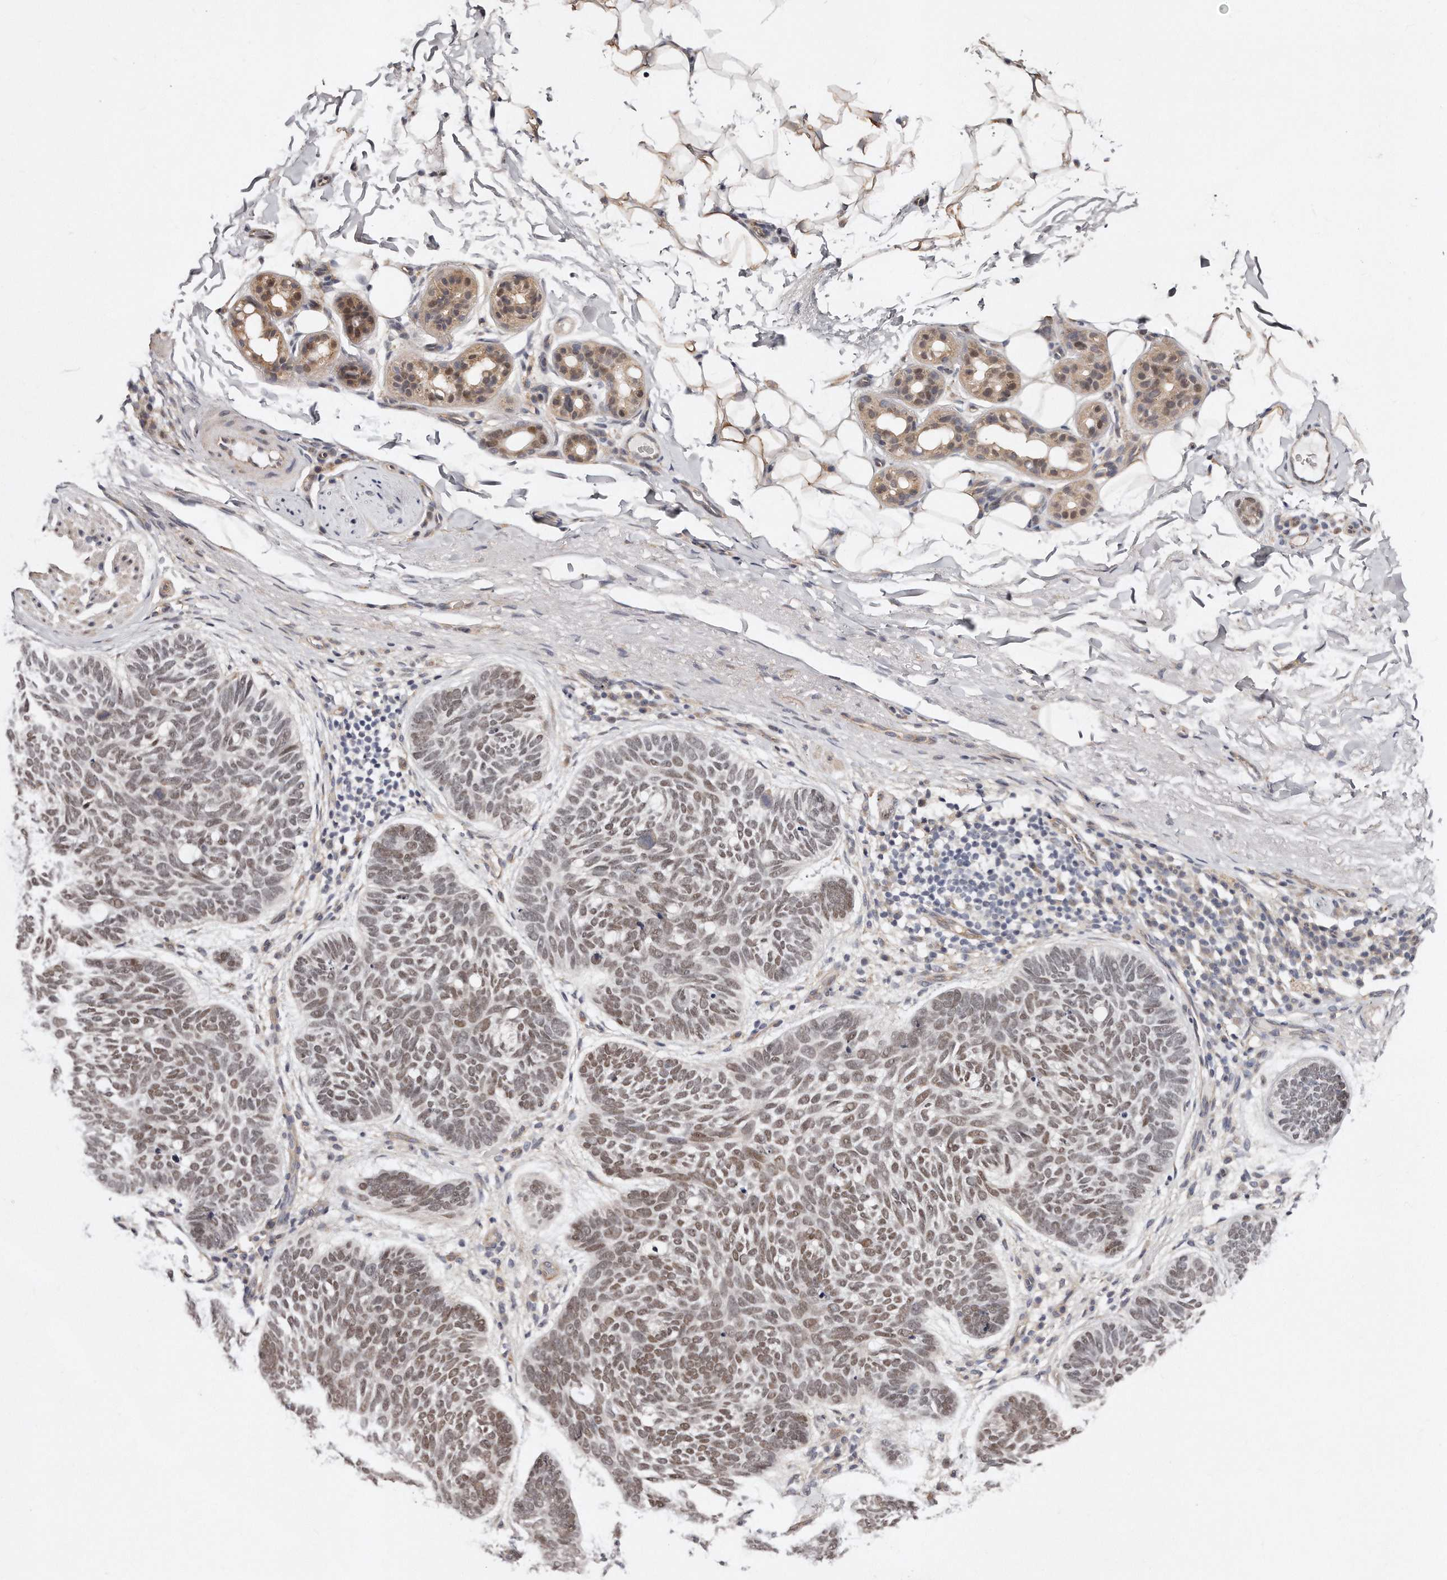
{"staining": {"intensity": "moderate", "quantity": "25%-75%", "location": "nuclear"}, "tissue": "skin cancer", "cell_type": "Tumor cells", "image_type": "cancer", "snomed": [{"axis": "morphology", "description": "Basal cell carcinoma"}, {"axis": "topography", "description": "Skin"}], "caption": "Approximately 25%-75% of tumor cells in human basal cell carcinoma (skin) display moderate nuclear protein expression as visualized by brown immunohistochemical staining.", "gene": "CASZ1", "patient": {"sex": "female", "age": 85}}